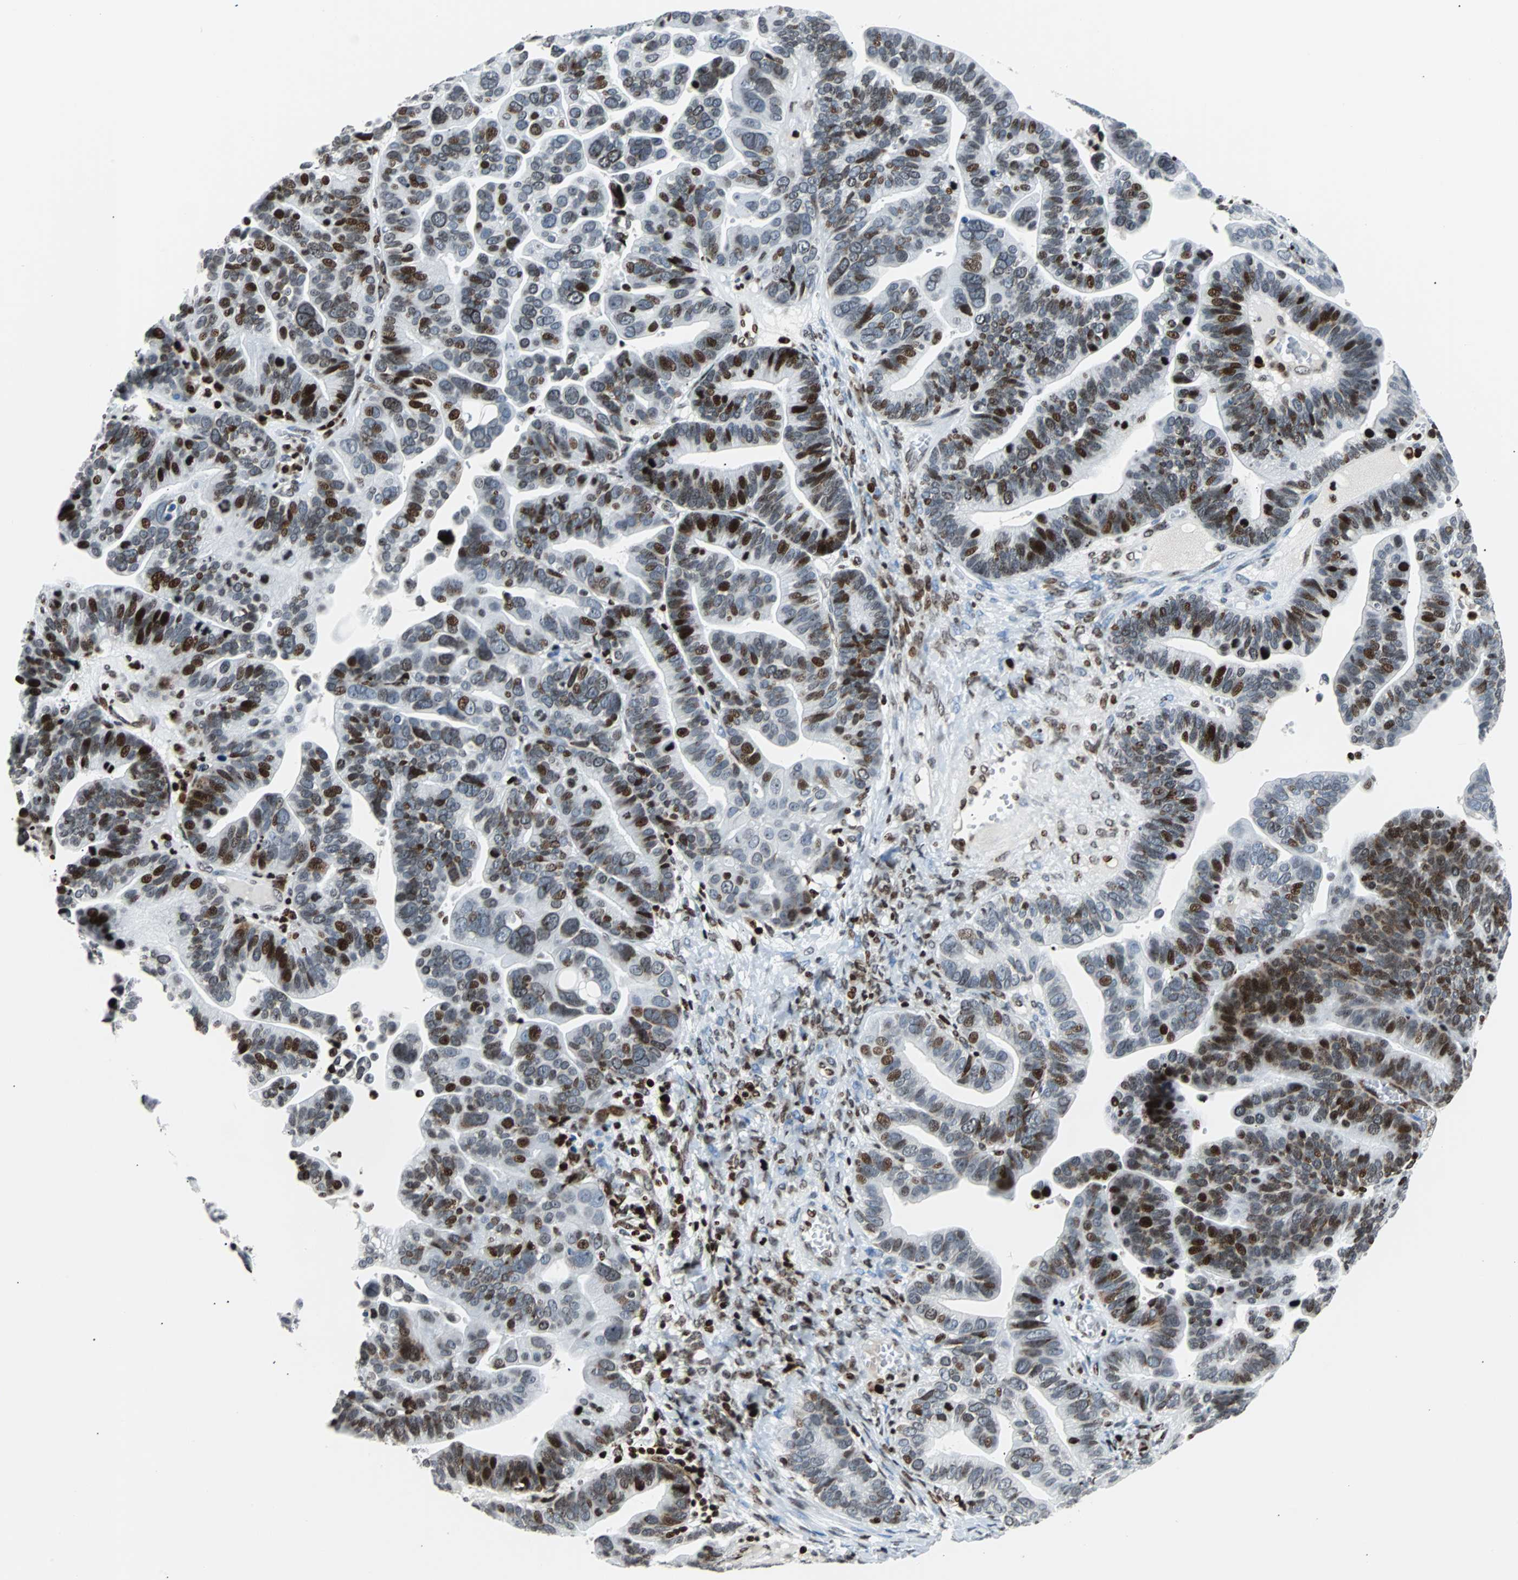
{"staining": {"intensity": "strong", "quantity": "25%-75%", "location": "nuclear"}, "tissue": "ovarian cancer", "cell_type": "Tumor cells", "image_type": "cancer", "snomed": [{"axis": "morphology", "description": "Cystadenocarcinoma, serous, NOS"}, {"axis": "topography", "description": "Ovary"}], "caption": "Immunohistochemistry (IHC) (DAB) staining of ovarian serous cystadenocarcinoma shows strong nuclear protein expression in approximately 25%-75% of tumor cells.", "gene": "ZNF131", "patient": {"sex": "female", "age": 56}}